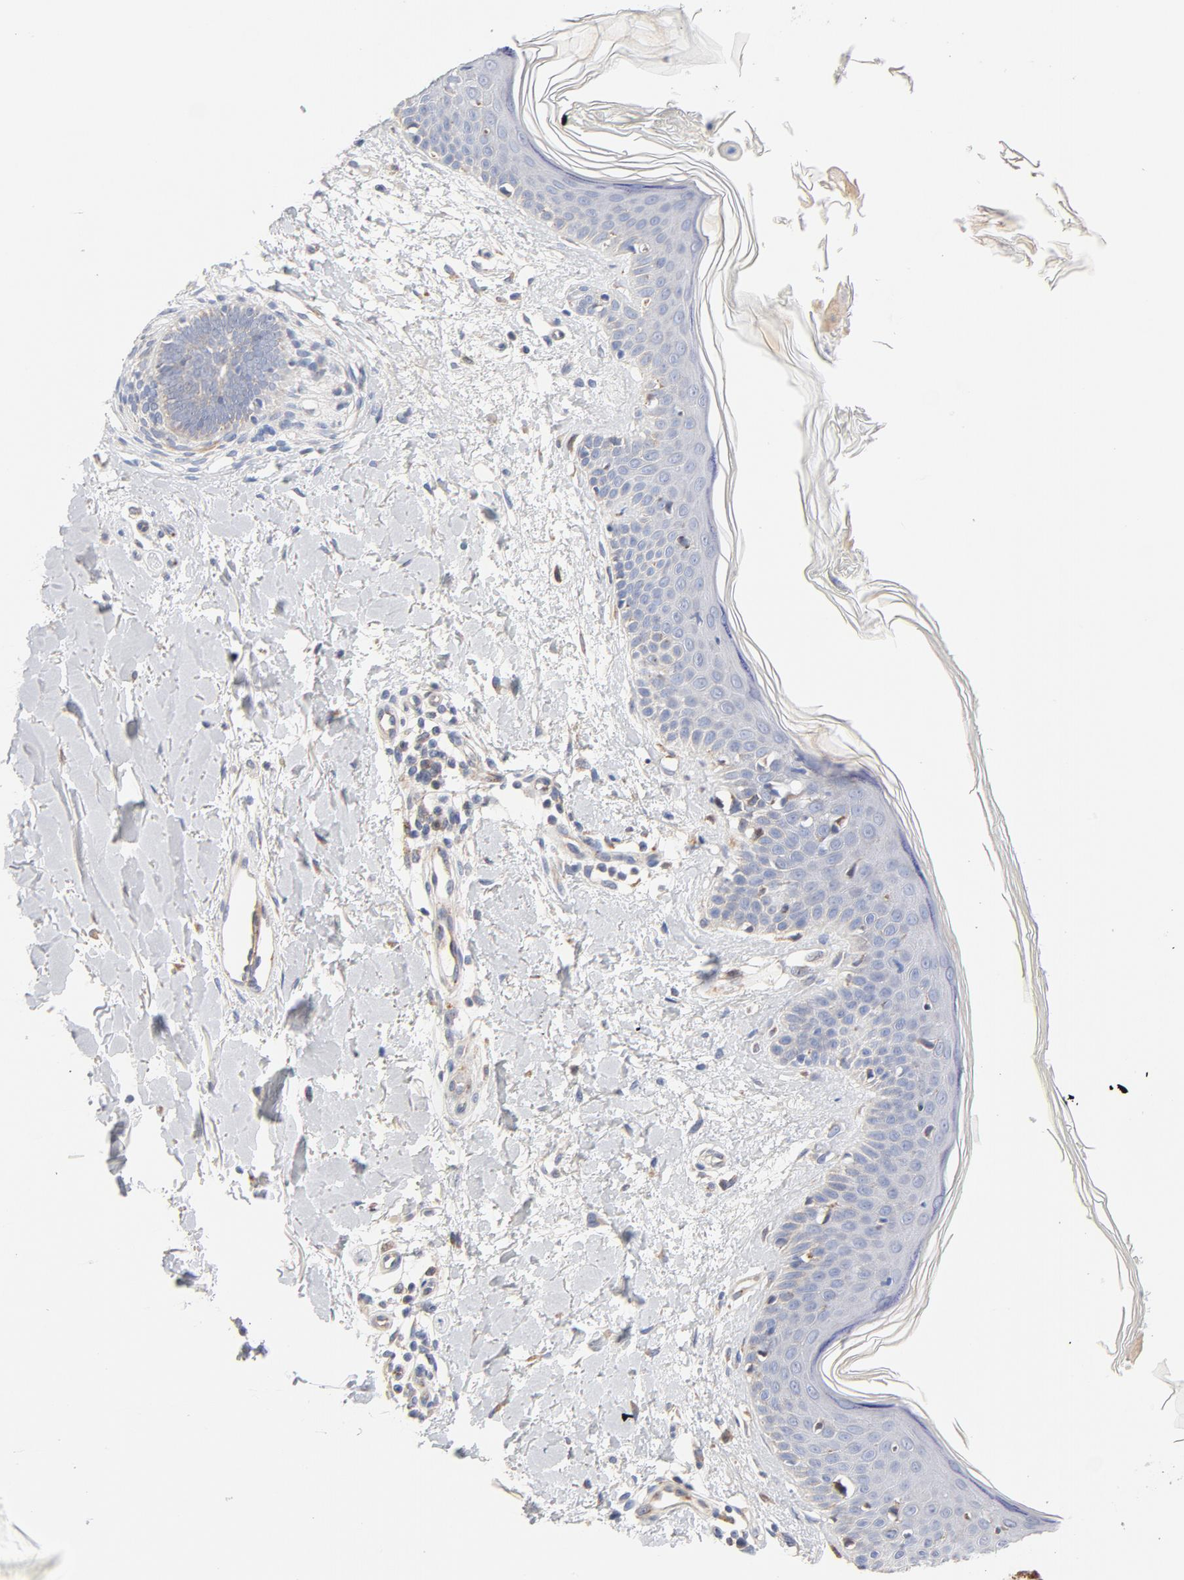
{"staining": {"intensity": "negative", "quantity": "none", "location": "none"}, "tissue": "skin", "cell_type": "Fibroblasts", "image_type": "normal", "snomed": [{"axis": "morphology", "description": "Normal tissue, NOS"}, {"axis": "topography", "description": "Skin"}], "caption": "Immunohistochemical staining of unremarkable skin demonstrates no significant expression in fibroblasts.", "gene": "RAPGEF3", "patient": {"sex": "female", "age": 56}}